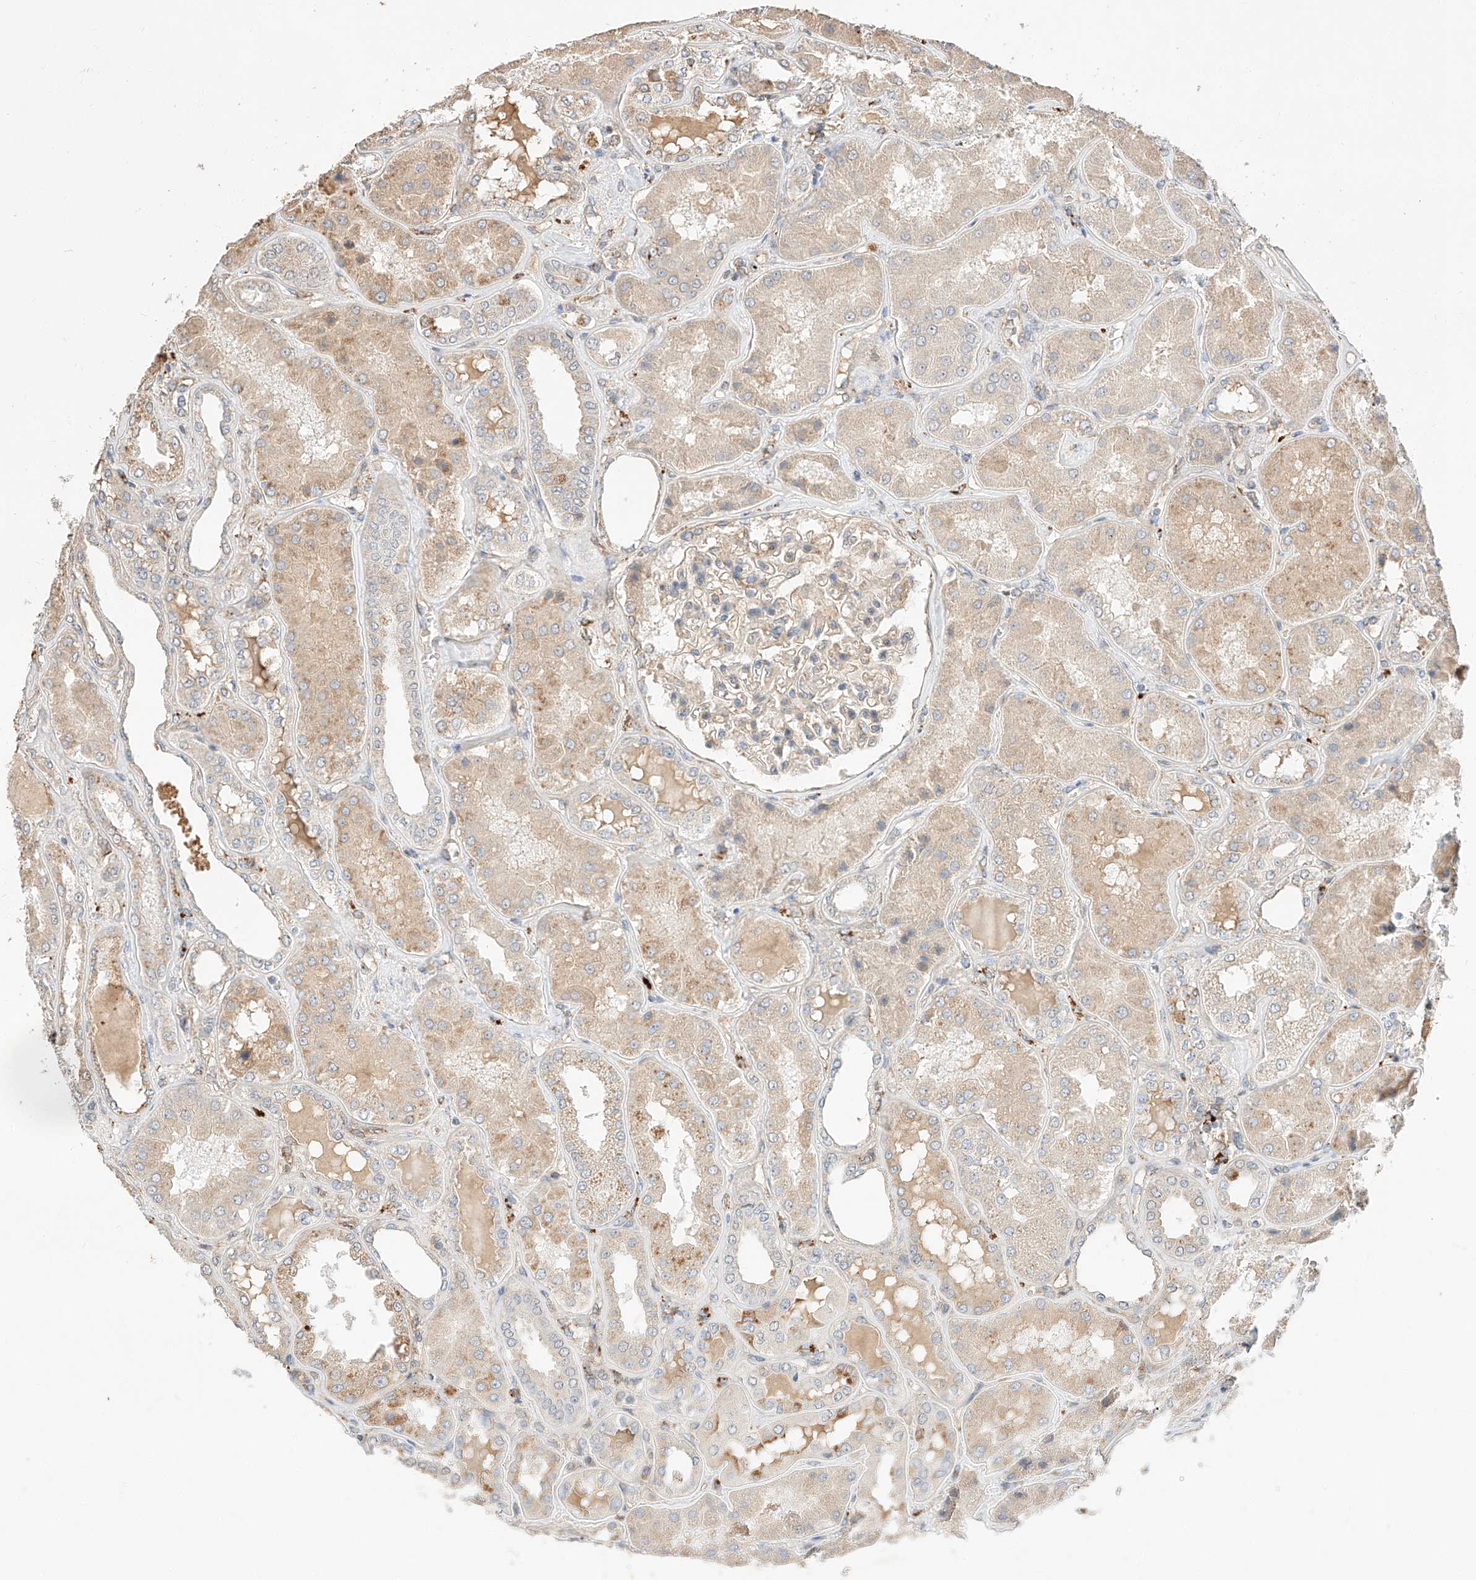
{"staining": {"intensity": "weak", "quantity": "25%-75%", "location": "cytoplasmic/membranous"}, "tissue": "kidney", "cell_type": "Cells in glomeruli", "image_type": "normal", "snomed": [{"axis": "morphology", "description": "Normal tissue, NOS"}, {"axis": "topography", "description": "Kidney"}], "caption": "Weak cytoplasmic/membranous protein expression is appreciated in approximately 25%-75% of cells in glomeruli in kidney.", "gene": "SUSD6", "patient": {"sex": "female", "age": 56}}